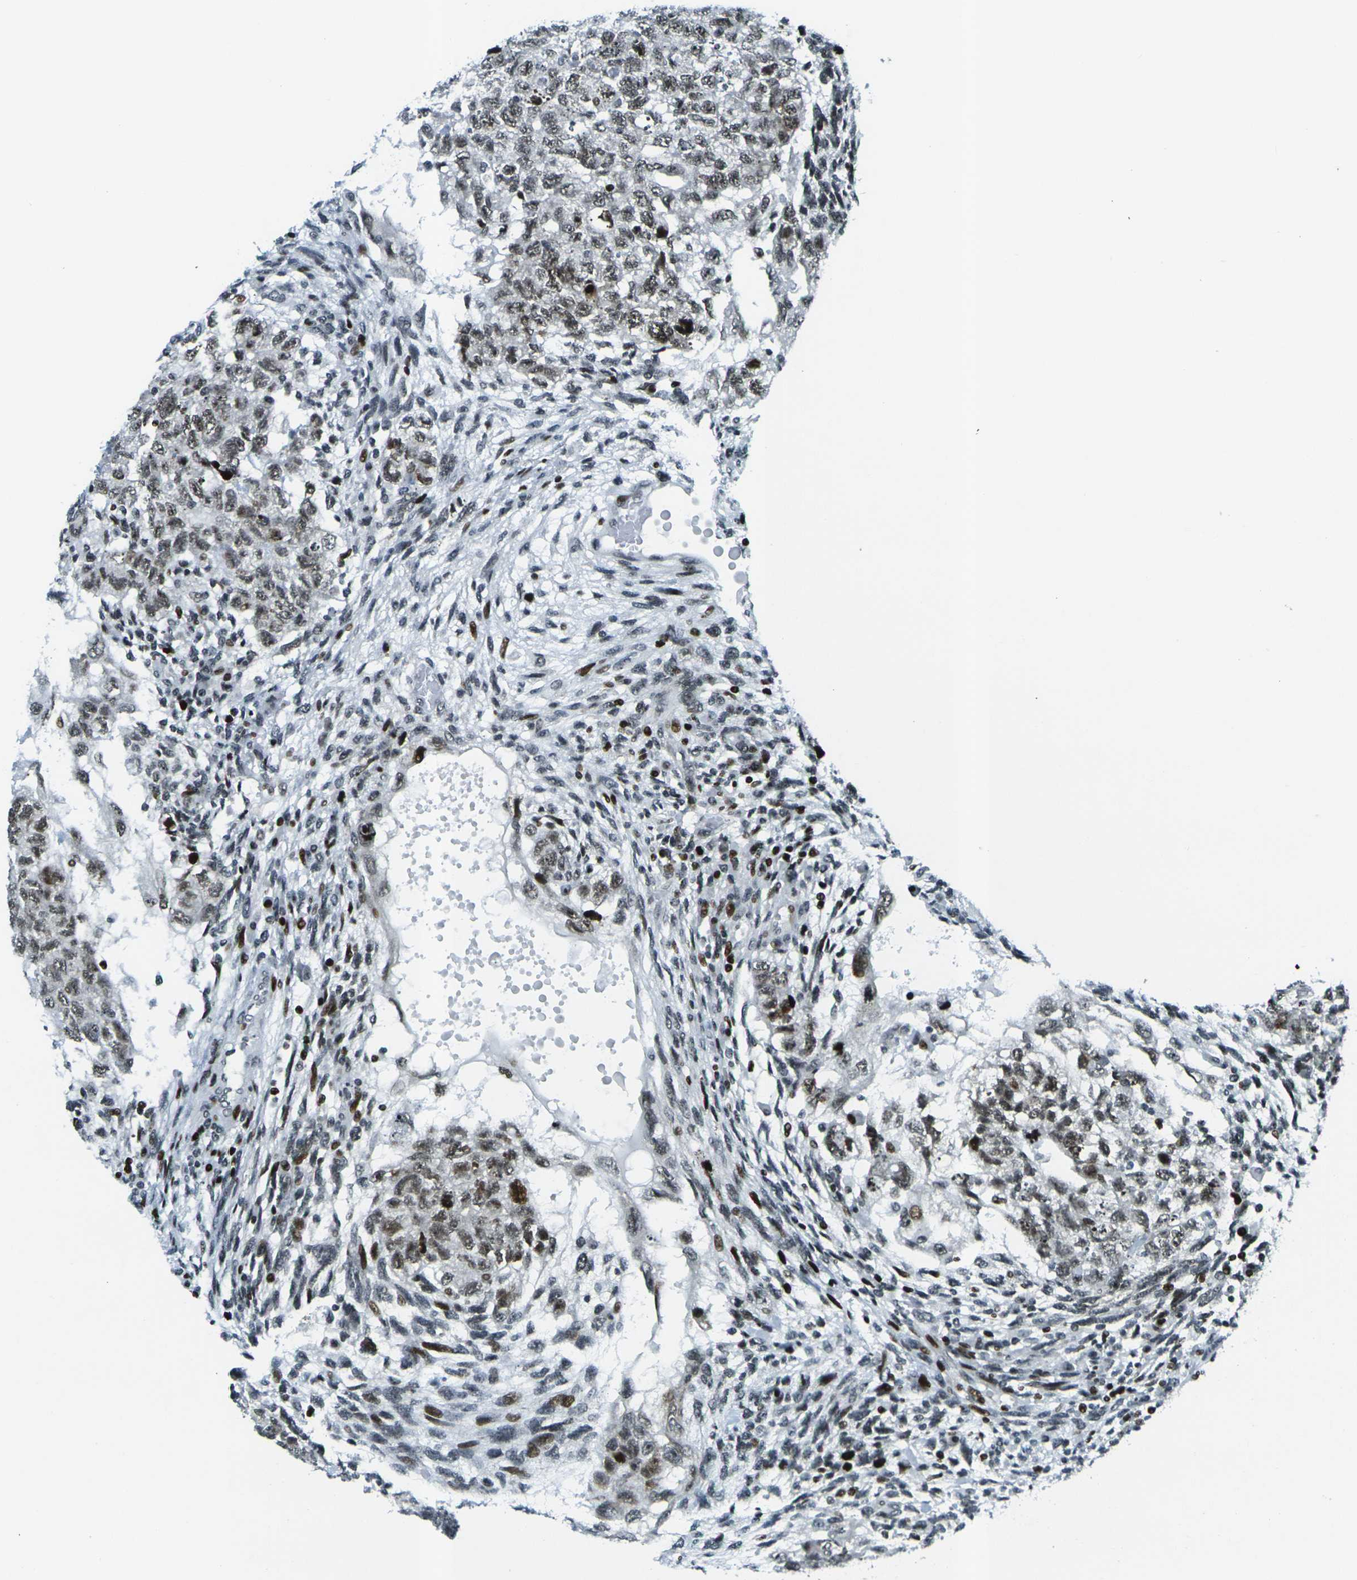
{"staining": {"intensity": "moderate", "quantity": ">75%", "location": "nuclear"}, "tissue": "testis cancer", "cell_type": "Tumor cells", "image_type": "cancer", "snomed": [{"axis": "morphology", "description": "Normal tissue, NOS"}, {"axis": "morphology", "description": "Carcinoma, Embryonal, NOS"}, {"axis": "topography", "description": "Testis"}], "caption": "Testis cancer tissue exhibits moderate nuclear expression in about >75% of tumor cells", "gene": "H3-3A", "patient": {"sex": "male", "age": 36}}